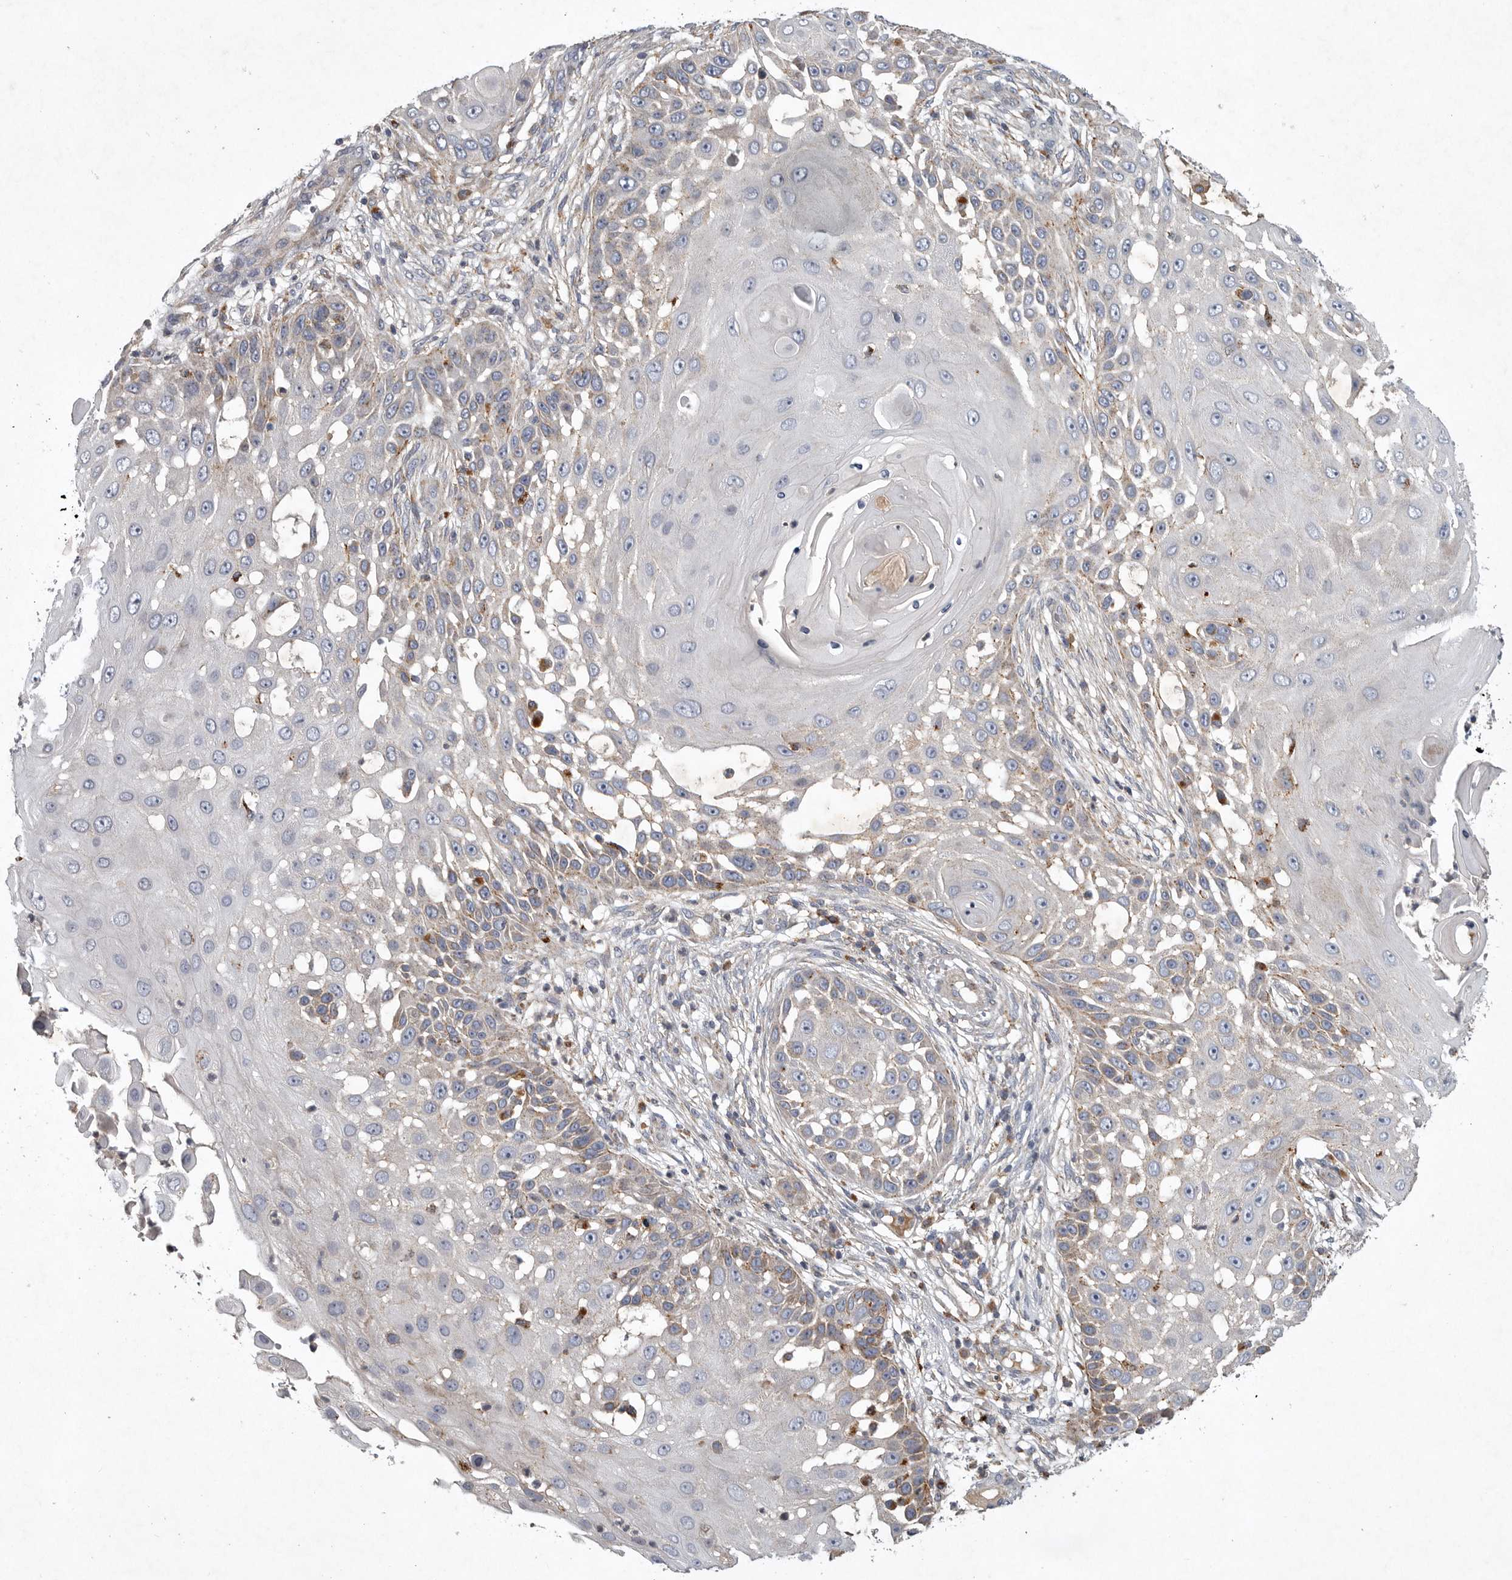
{"staining": {"intensity": "moderate", "quantity": "<25%", "location": "cytoplasmic/membranous"}, "tissue": "skin cancer", "cell_type": "Tumor cells", "image_type": "cancer", "snomed": [{"axis": "morphology", "description": "Squamous cell carcinoma, NOS"}, {"axis": "topography", "description": "Skin"}], "caption": "Immunohistochemistry (IHC) photomicrograph of neoplastic tissue: human skin squamous cell carcinoma stained using immunohistochemistry (IHC) shows low levels of moderate protein expression localized specifically in the cytoplasmic/membranous of tumor cells, appearing as a cytoplasmic/membranous brown color.", "gene": "LAMTOR3", "patient": {"sex": "female", "age": 44}}